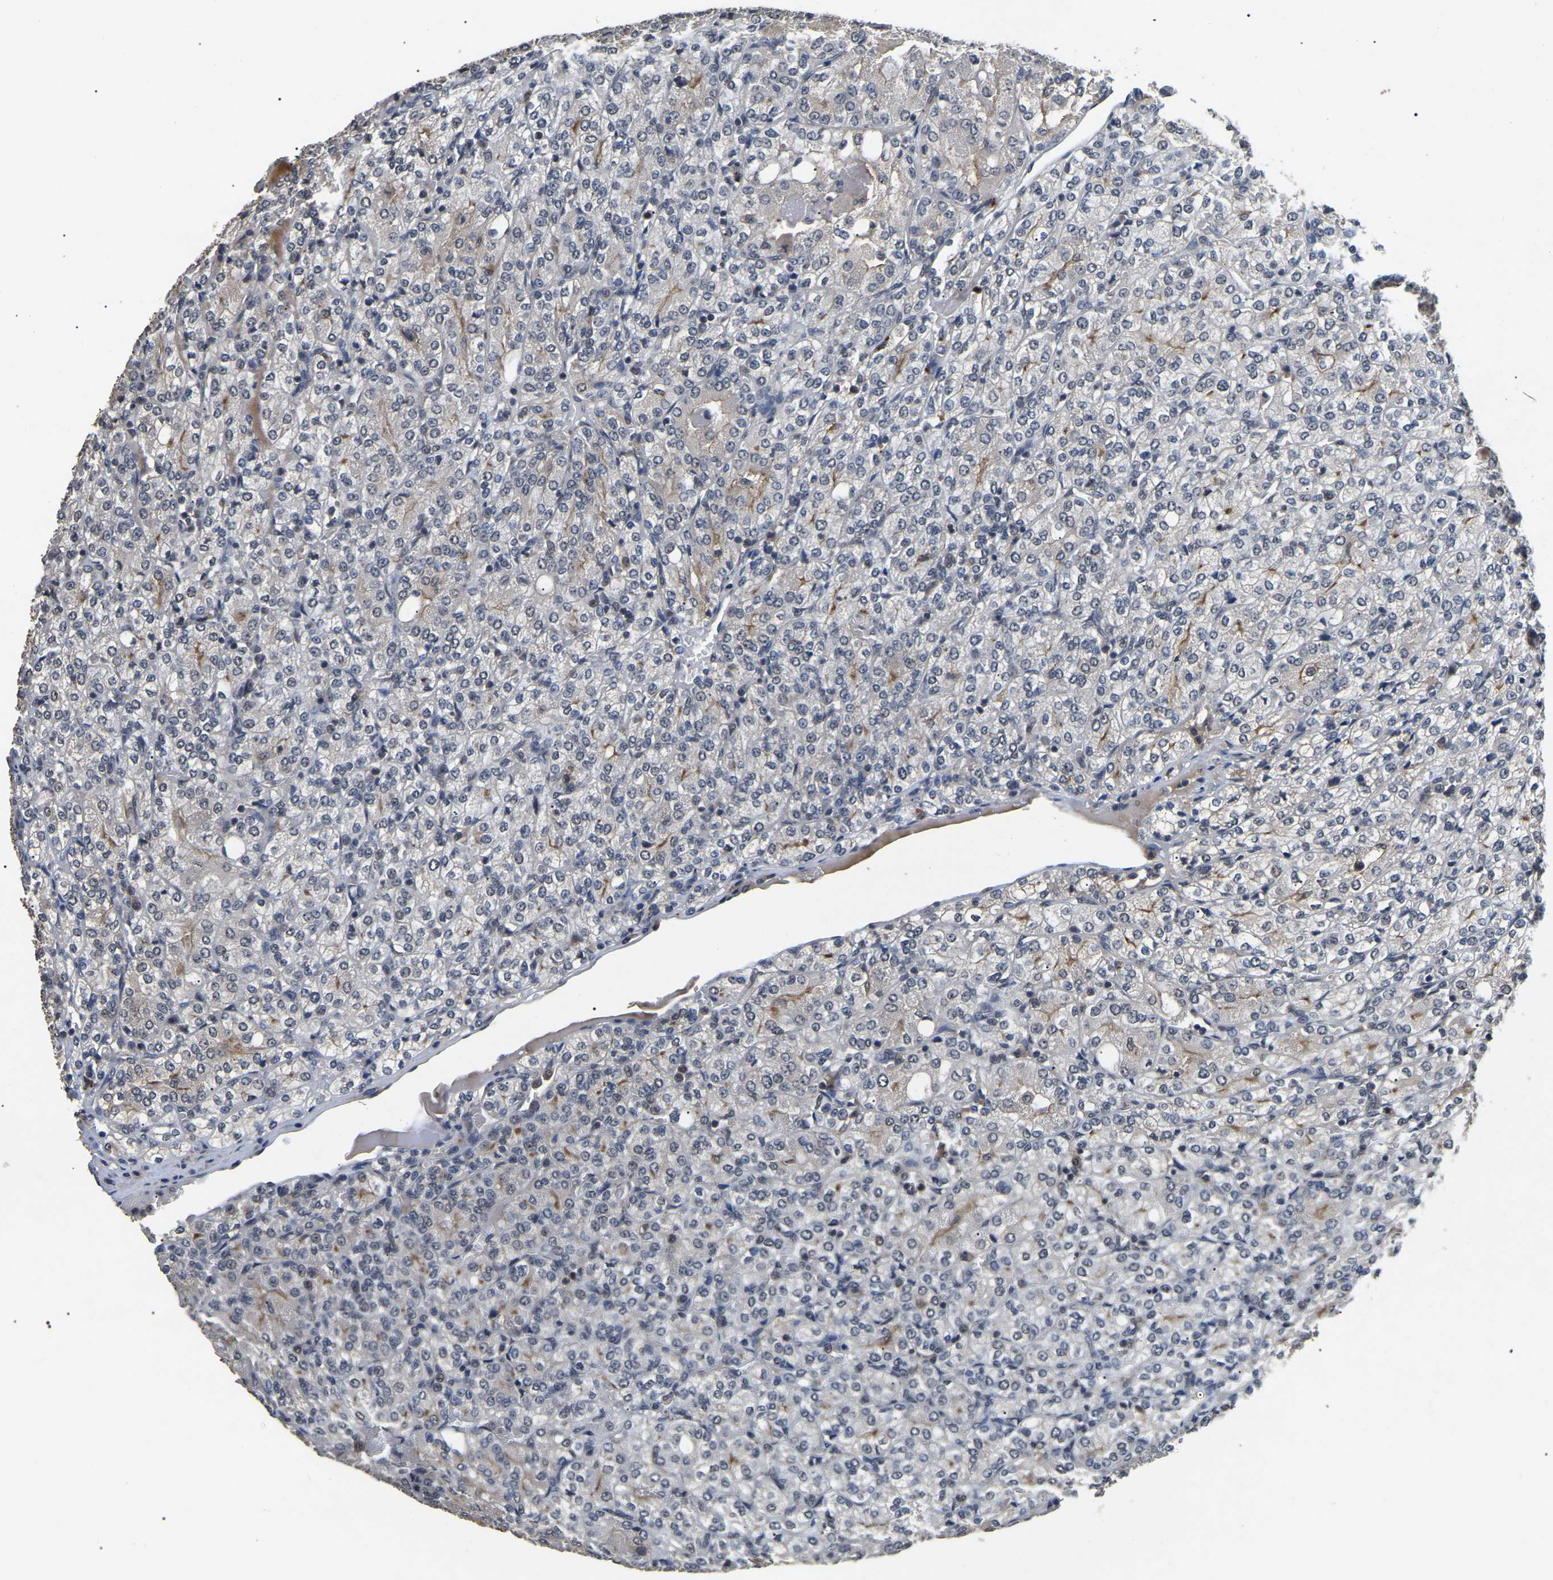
{"staining": {"intensity": "negative", "quantity": "none", "location": "none"}, "tissue": "renal cancer", "cell_type": "Tumor cells", "image_type": "cancer", "snomed": [{"axis": "morphology", "description": "Adenocarcinoma, NOS"}, {"axis": "topography", "description": "Kidney"}], "caption": "IHC of renal adenocarcinoma shows no expression in tumor cells.", "gene": "PPM1E", "patient": {"sex": "male", "age": 77}}